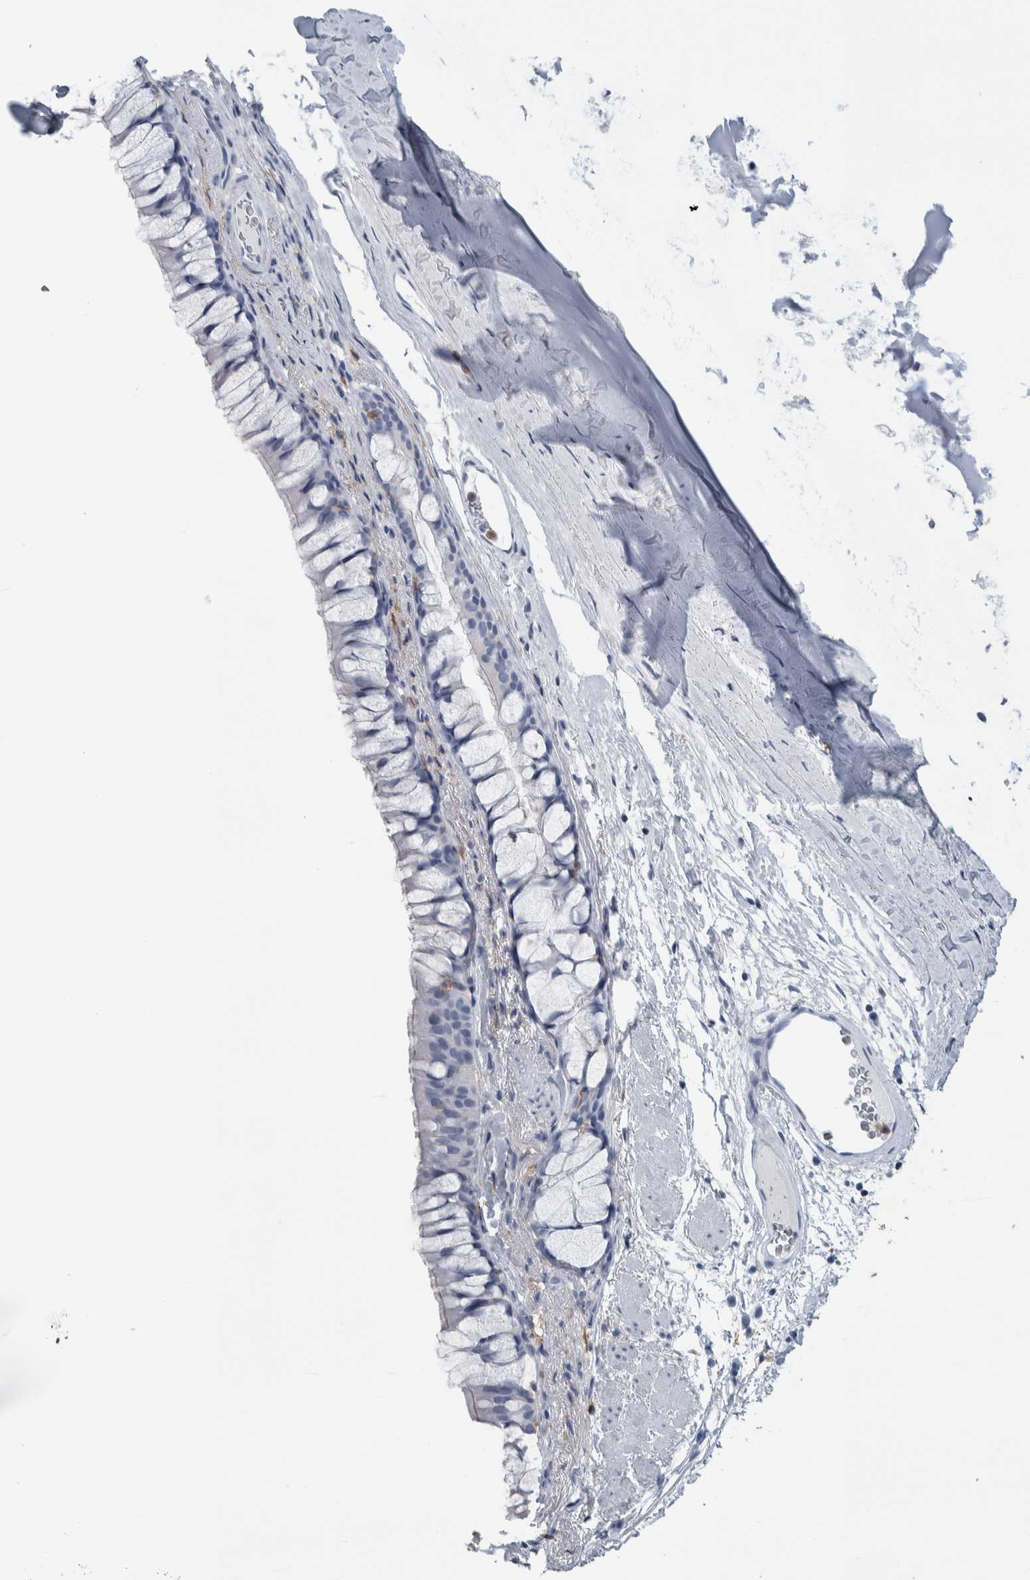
{"staining": {"intensity": "negative", "quantity": "none", "location": "none"}, "tissue": "bronchus", "cell_type": "Respiratory epithelial cells", "image_type": "normal", "snomed": [{"axis": "morphology", "description": "Normal tissue, NOS"}, {"axis": "topography", "description": "Cartilage tissue"}, {"axis": "topography", "description": "Bronchus"}], "caption": "Bronchus stained for a protein using IHC displays no expression respiratory epithelial cells.", "gene": "SKAP2", "patient": {"sex": "female", "age": 53}}